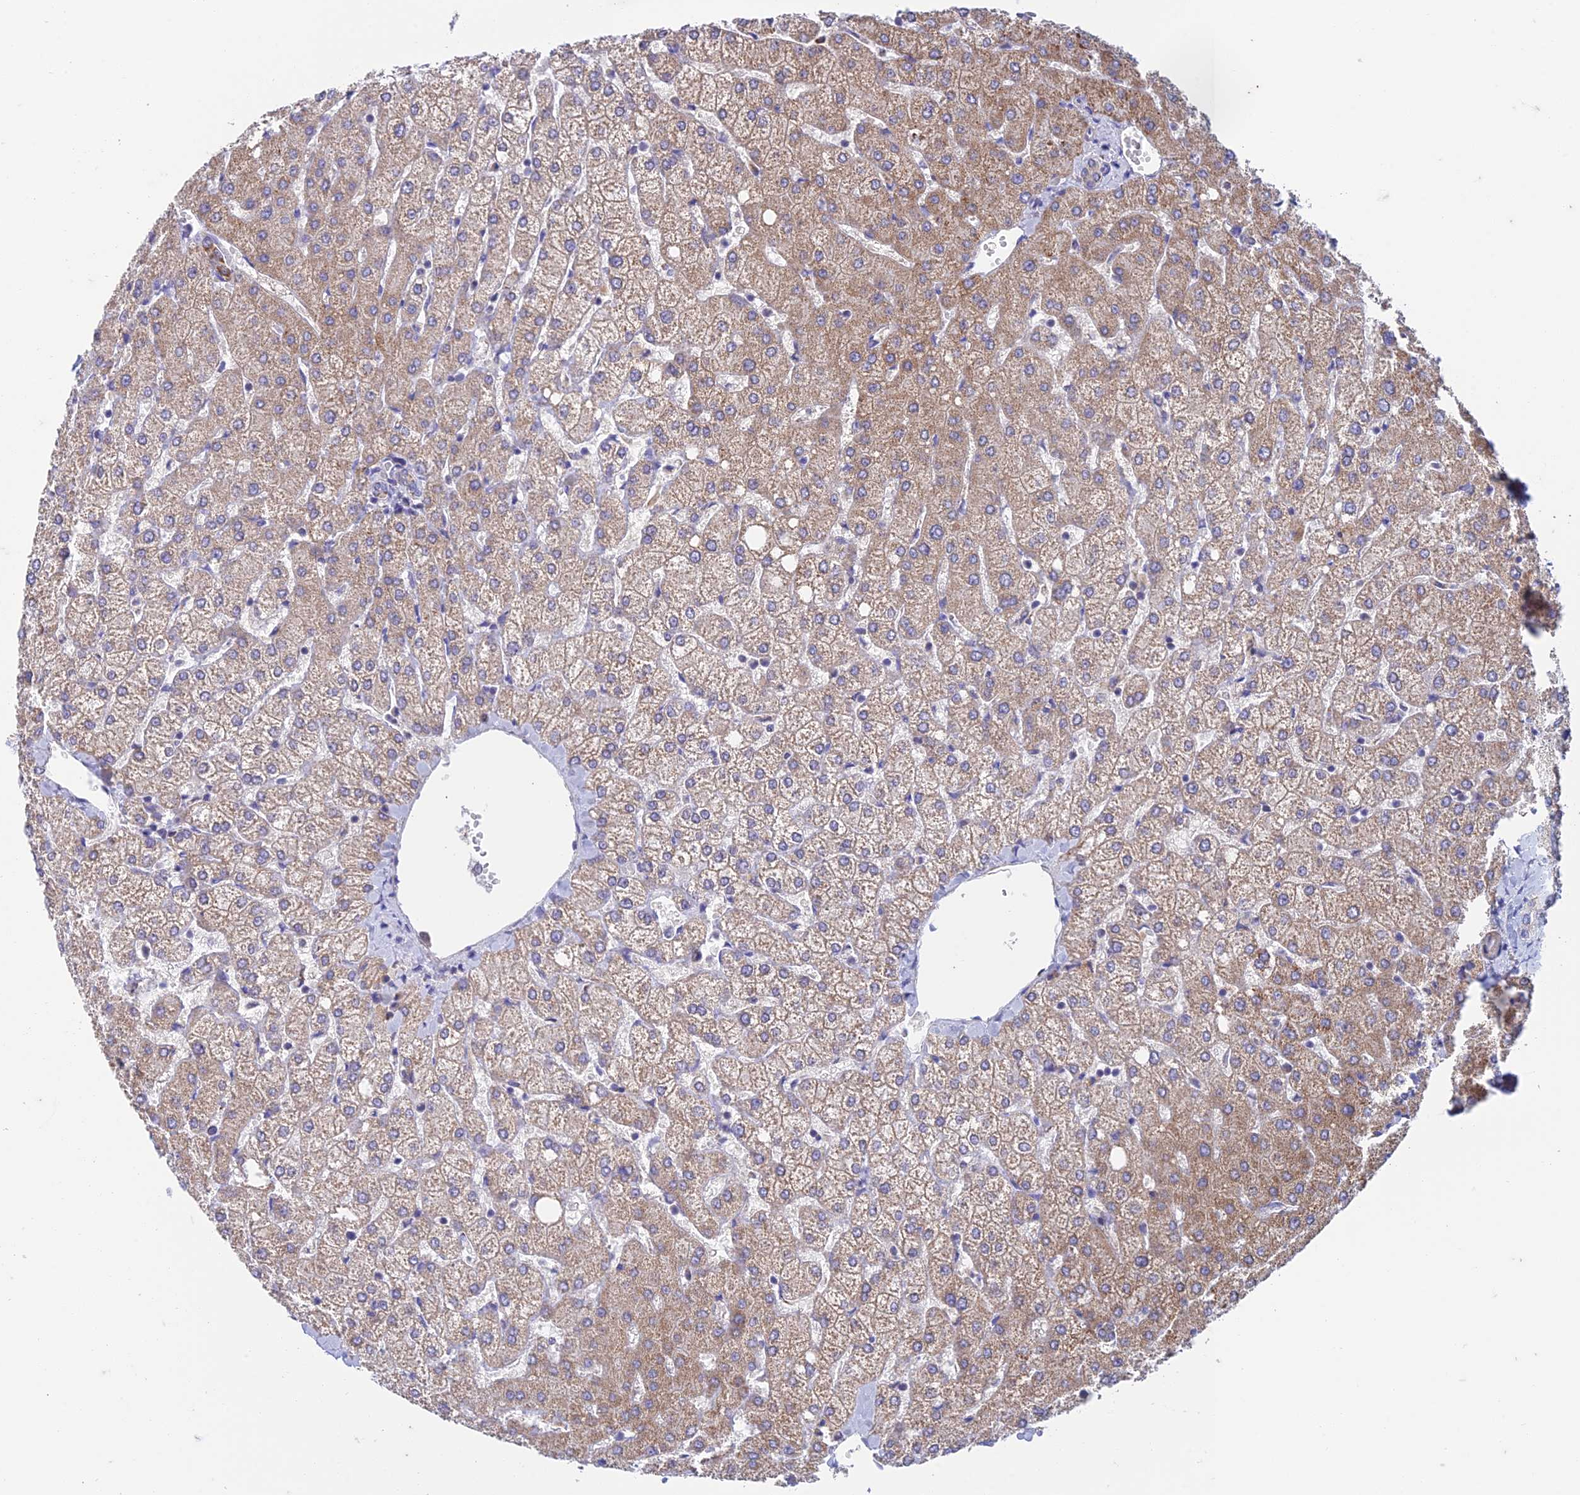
{"staining": {"intensity": "moderate", "quantity": "<25%", "location": "cytoplasmic/membranous"}, "tissue": "liver", "cell_type": "Cholangiocytes", "image_type": "normal", "snomed": [{"axis": "morphology", "description": "Normal tissue, NOS"}, {"axis": "topography", "description": "Liver"}], "caption": "This image shows immunohistochemistry (IHC) staining of benign liver, with low moderate cytoplasmic/membranous positivity in approximately <25% of cholangiocytes.", "gene": "ZNF181", "patient": {"sex": "female", "age": 54}}